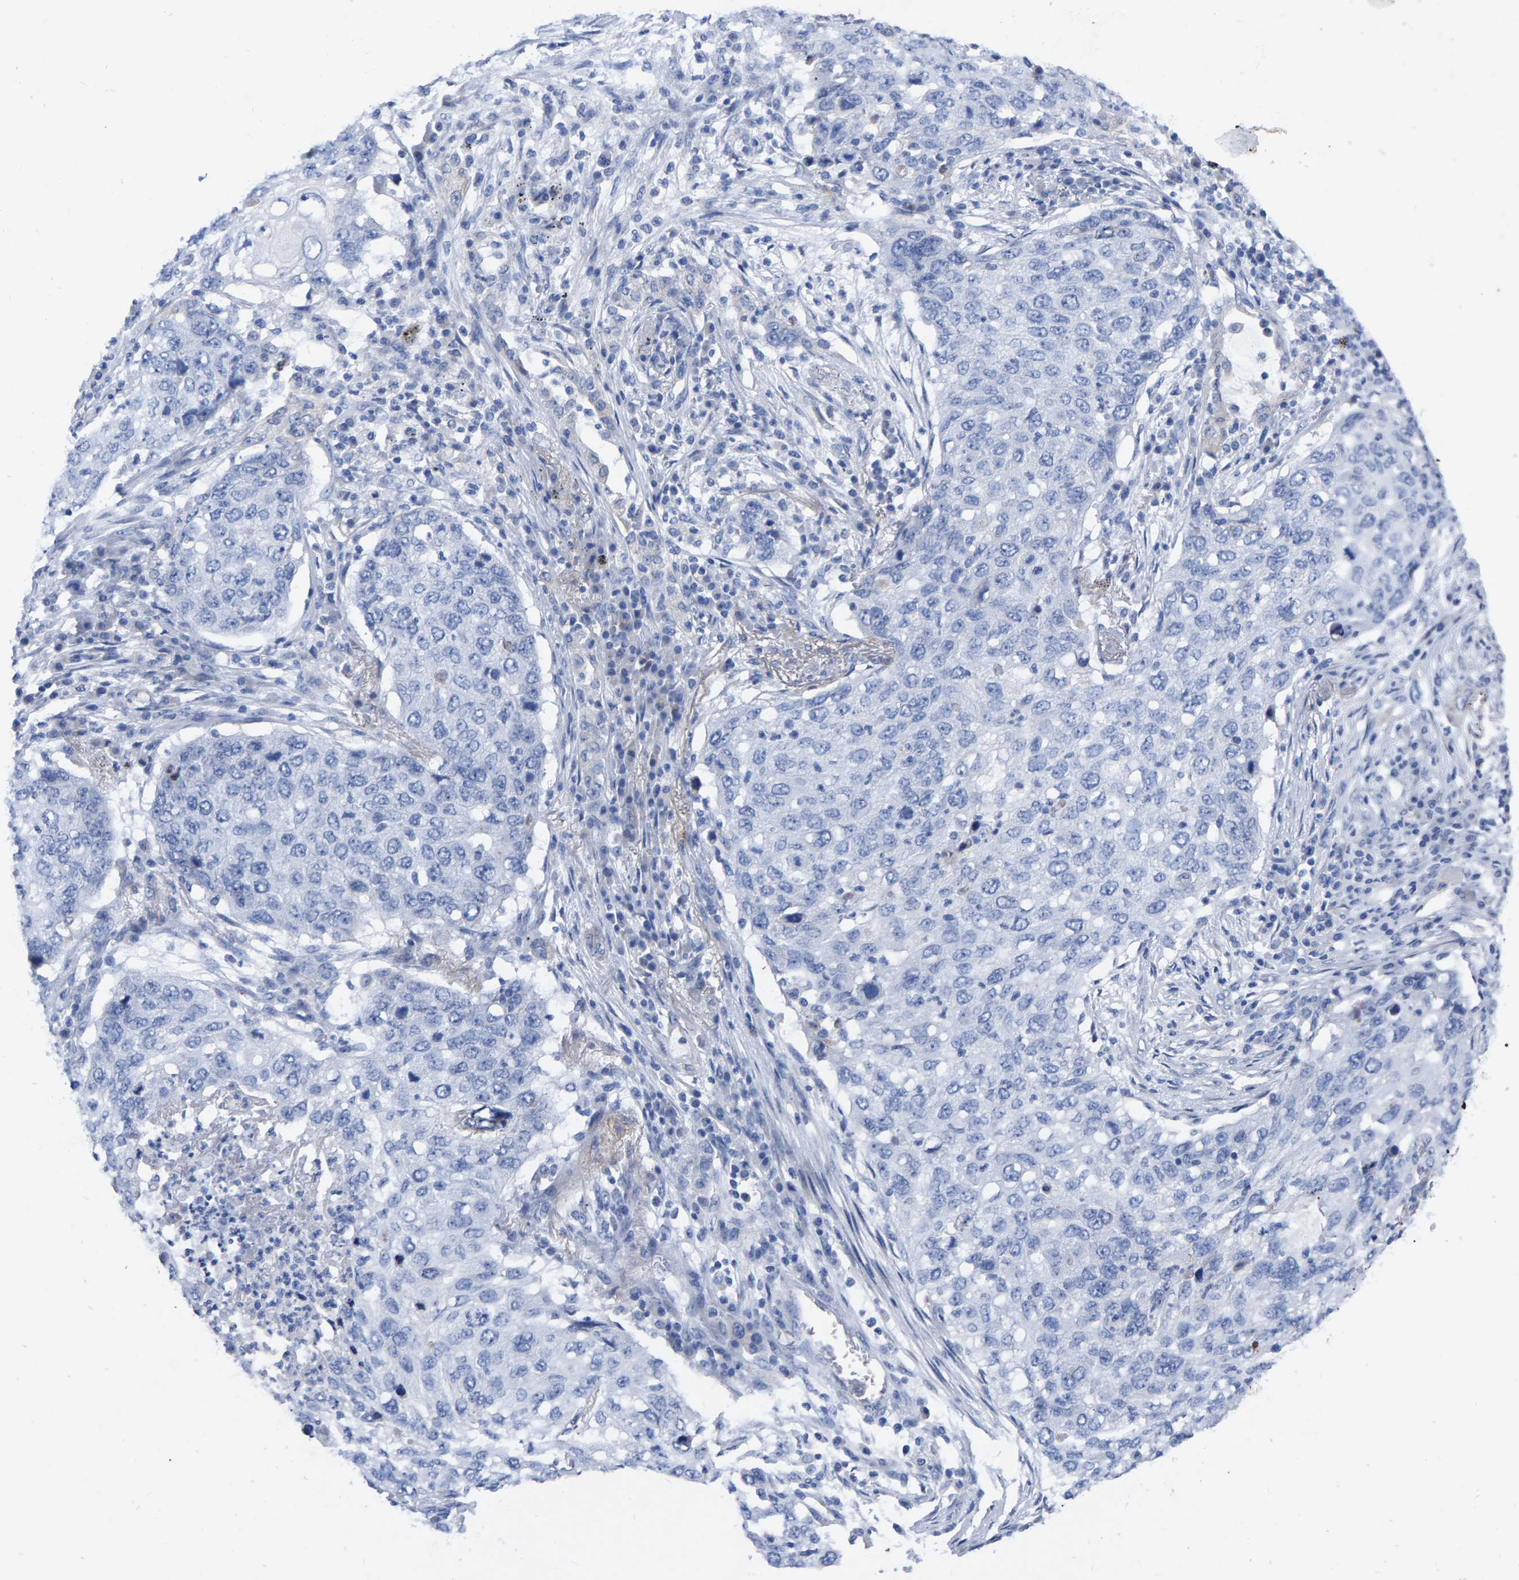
{"staining": {"intensity": "negative", "quantity": "none", "location": "none"}, "tissue": "lung cancer", "cell_type": "Tumor cells", "image_type": "cancer", "snomed": [{"axis": "morphology", "description": "Squamous cell carcinoma, NOS"}, {"axis": "topography", "description": "Lung"}], "caption": "A high-resolution micrograph shows immunohistochemistry staining of lung cancer, which shows no significant positivity in tumor cells. The staining is performed using DAB brown chromogen with nuclei counter-stained in using hematoxylin.", "gene": "STRIP2", "patient": {"sex": "female", "age": 63}}